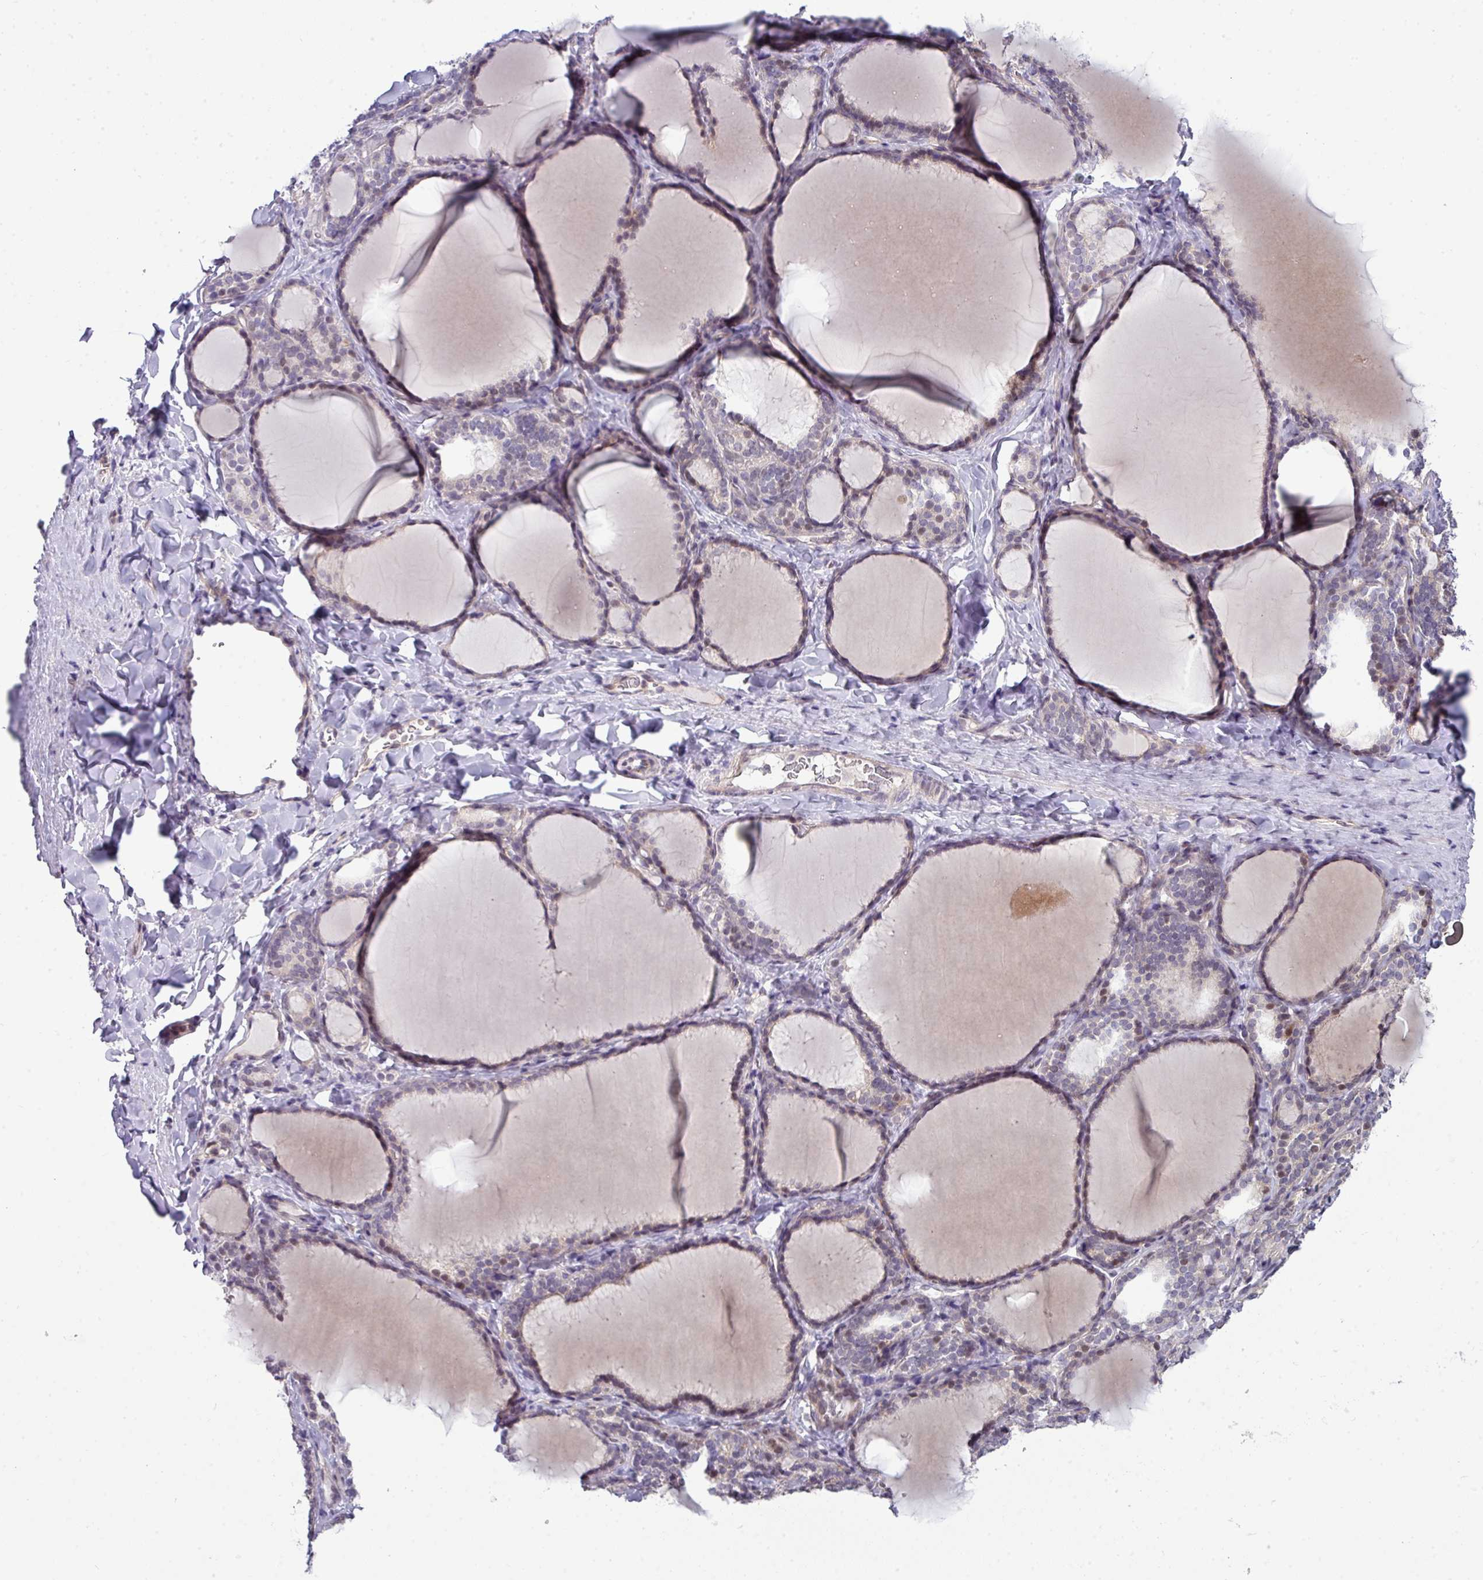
{"staining": {"intensity": "weak", "quantity": "<25%", "location": "cytoplasmic/membranous"}, "tissue": "thyroid gland", "cell_type": "Glandular cells", "image_type": "normal", "snomed": [{"axis": "morphology", "description": "Normal tissue, NOS"}, {"axis": "topography", "description": "Thyroid gland"}], "caption": "This is a histopathology image of IHC staining of normal thyroid gland, which shows no expression in glandular cells.", "gene": "STAT5A", "patient": {"sex": "female", "age": 31}}